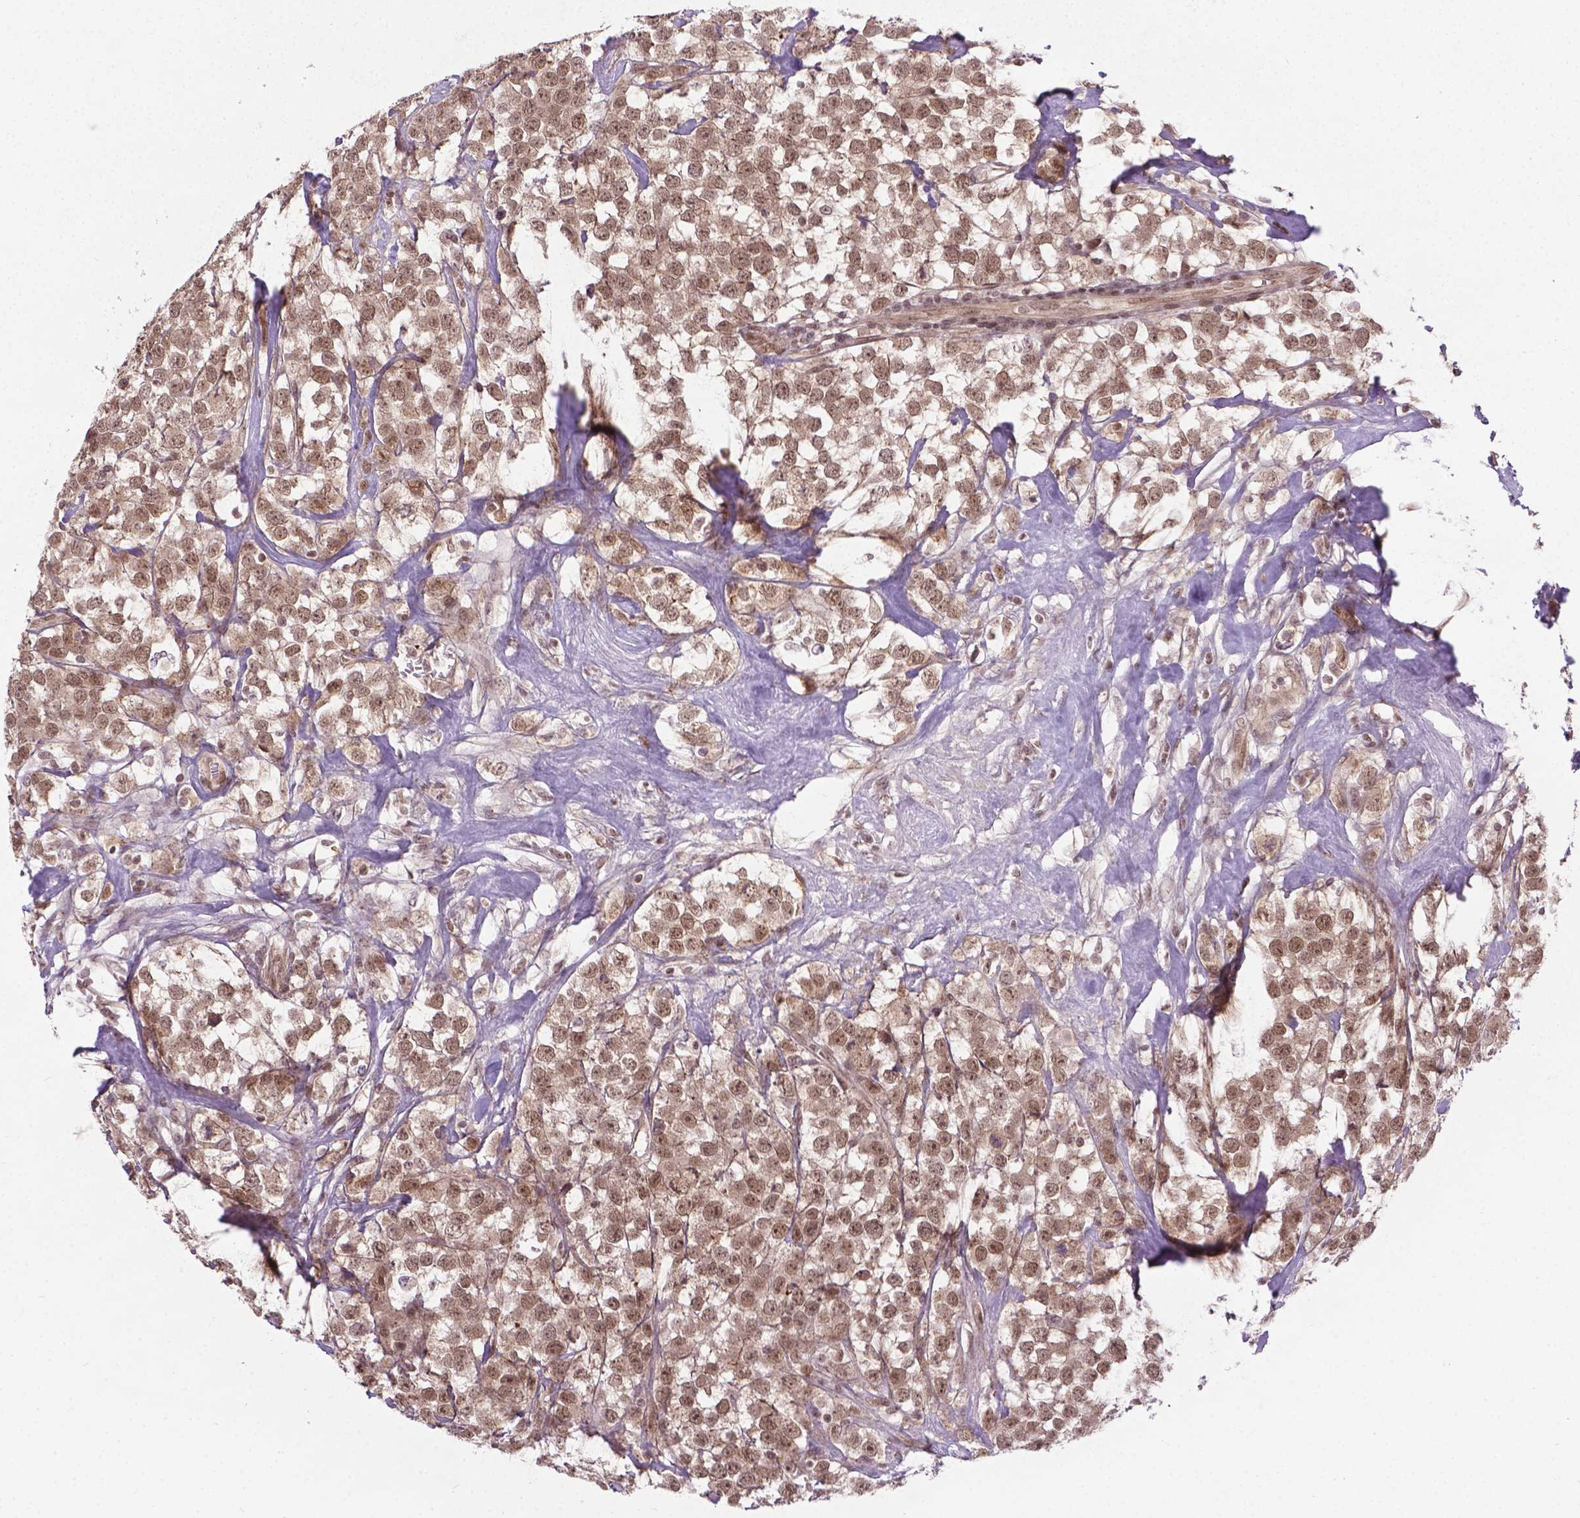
{"staining": {"intensity": "moderate", "quantity": ">75%", "location": "nuclear"}, "tissue": "testis cancer", "cell_type": "Tumor cells", "image_type": "cancer", "snomed": [{"axis": "morphology", "description": "Seminoma, NOS"}, {"axis": "topography", "description": "Testis"}], "caption": "A brown stain labels moderate nuclear staining of a protein in human testis seminoma tumor cells.", "gene": "ANKRD54", "patient": {"sex": "male", "age": 59}}